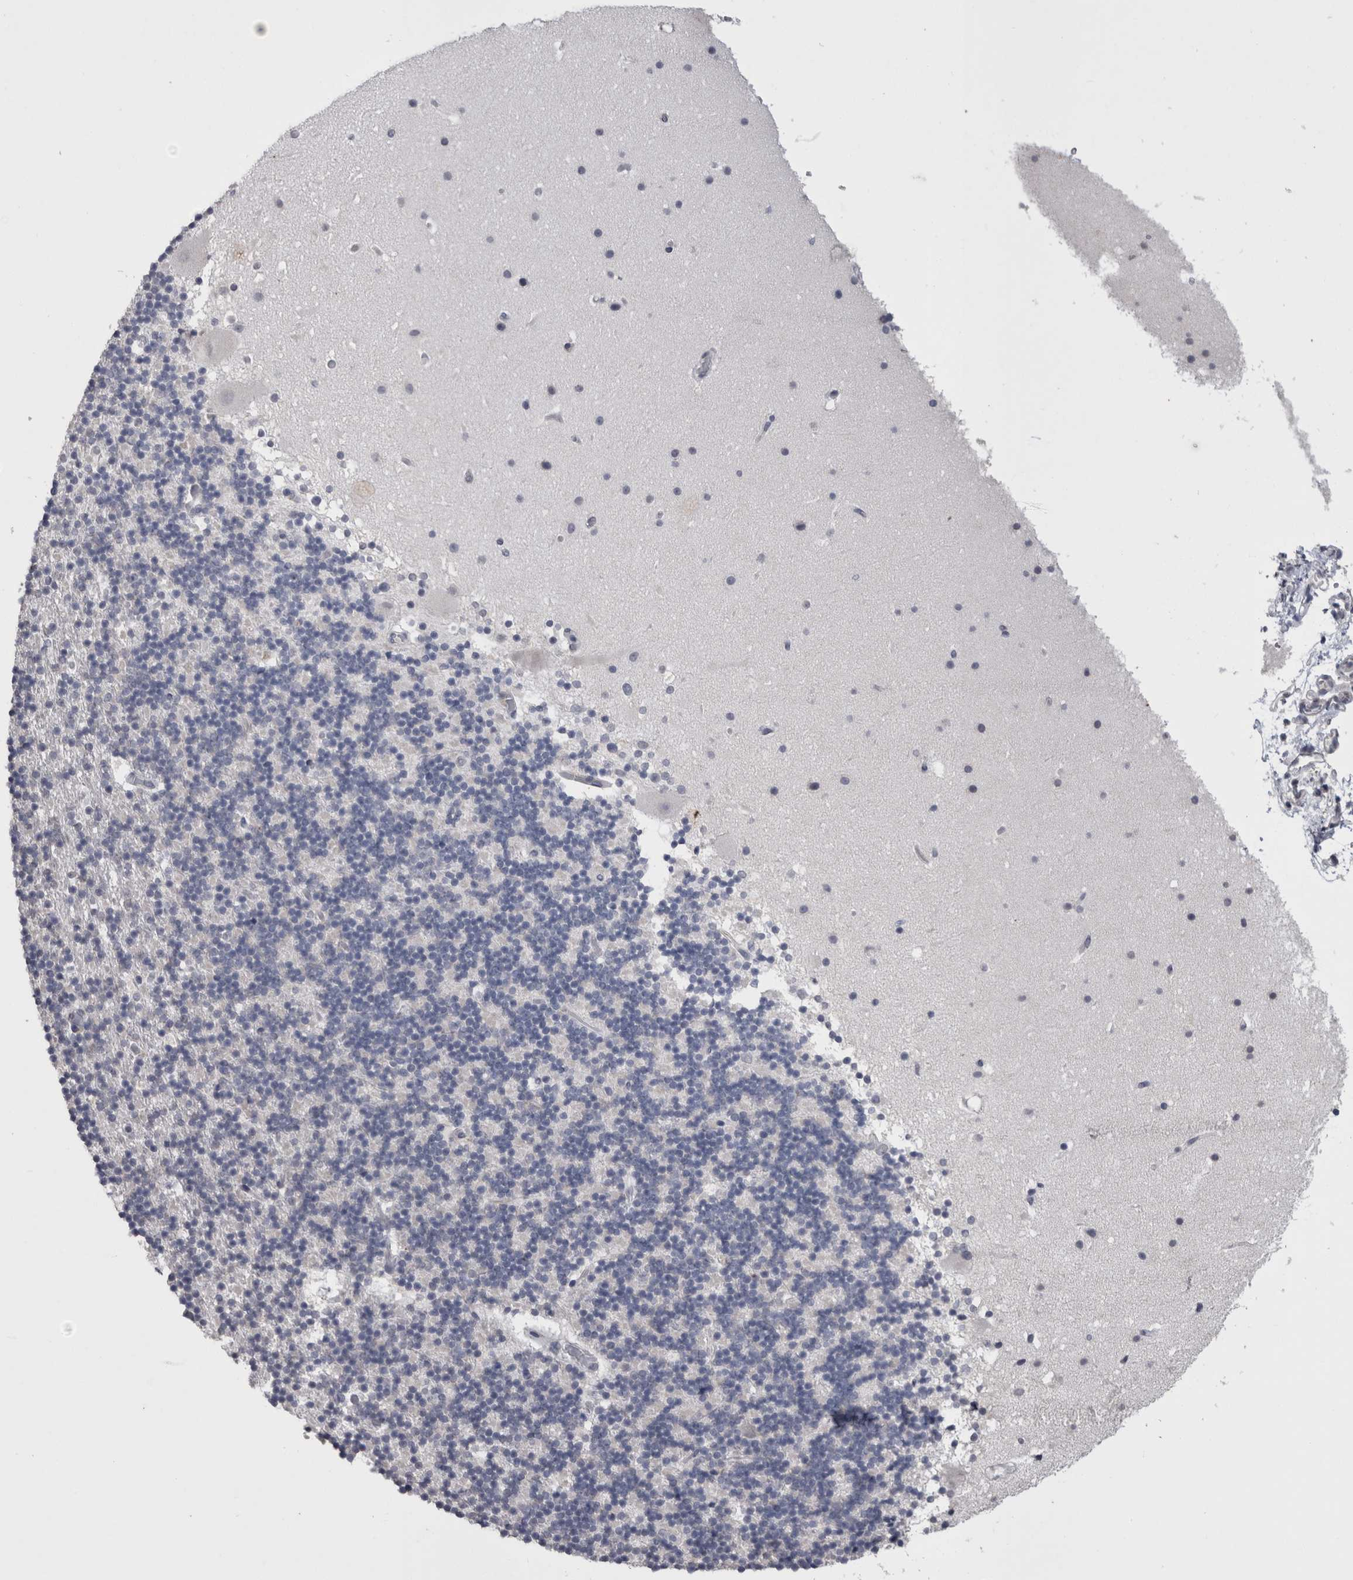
{"staining": {"intensity": "negative", "quantity": "none", "location": "none"}, "tissue": "cerebellum", "cell_type": "Cells in granular layer", "image_type": "normal", "snomed": [{"axis": "morphology", "description": "Normal tissue, NOS"}, {"axis": "topography", "description": "Cerebellum"}], "caption": "This is a photomicrograph of IHC staining of unremarkable cerebellum, which shows no expression in cells in granular layer. Brightfield microscopy of IHC stained with DAB (3,3'-diaminobenzidine) (brown) and hematoxylin (blue), captured at high magnification.", "gene": "PAX5", "patient": {"sex": "male", "age": 57}}